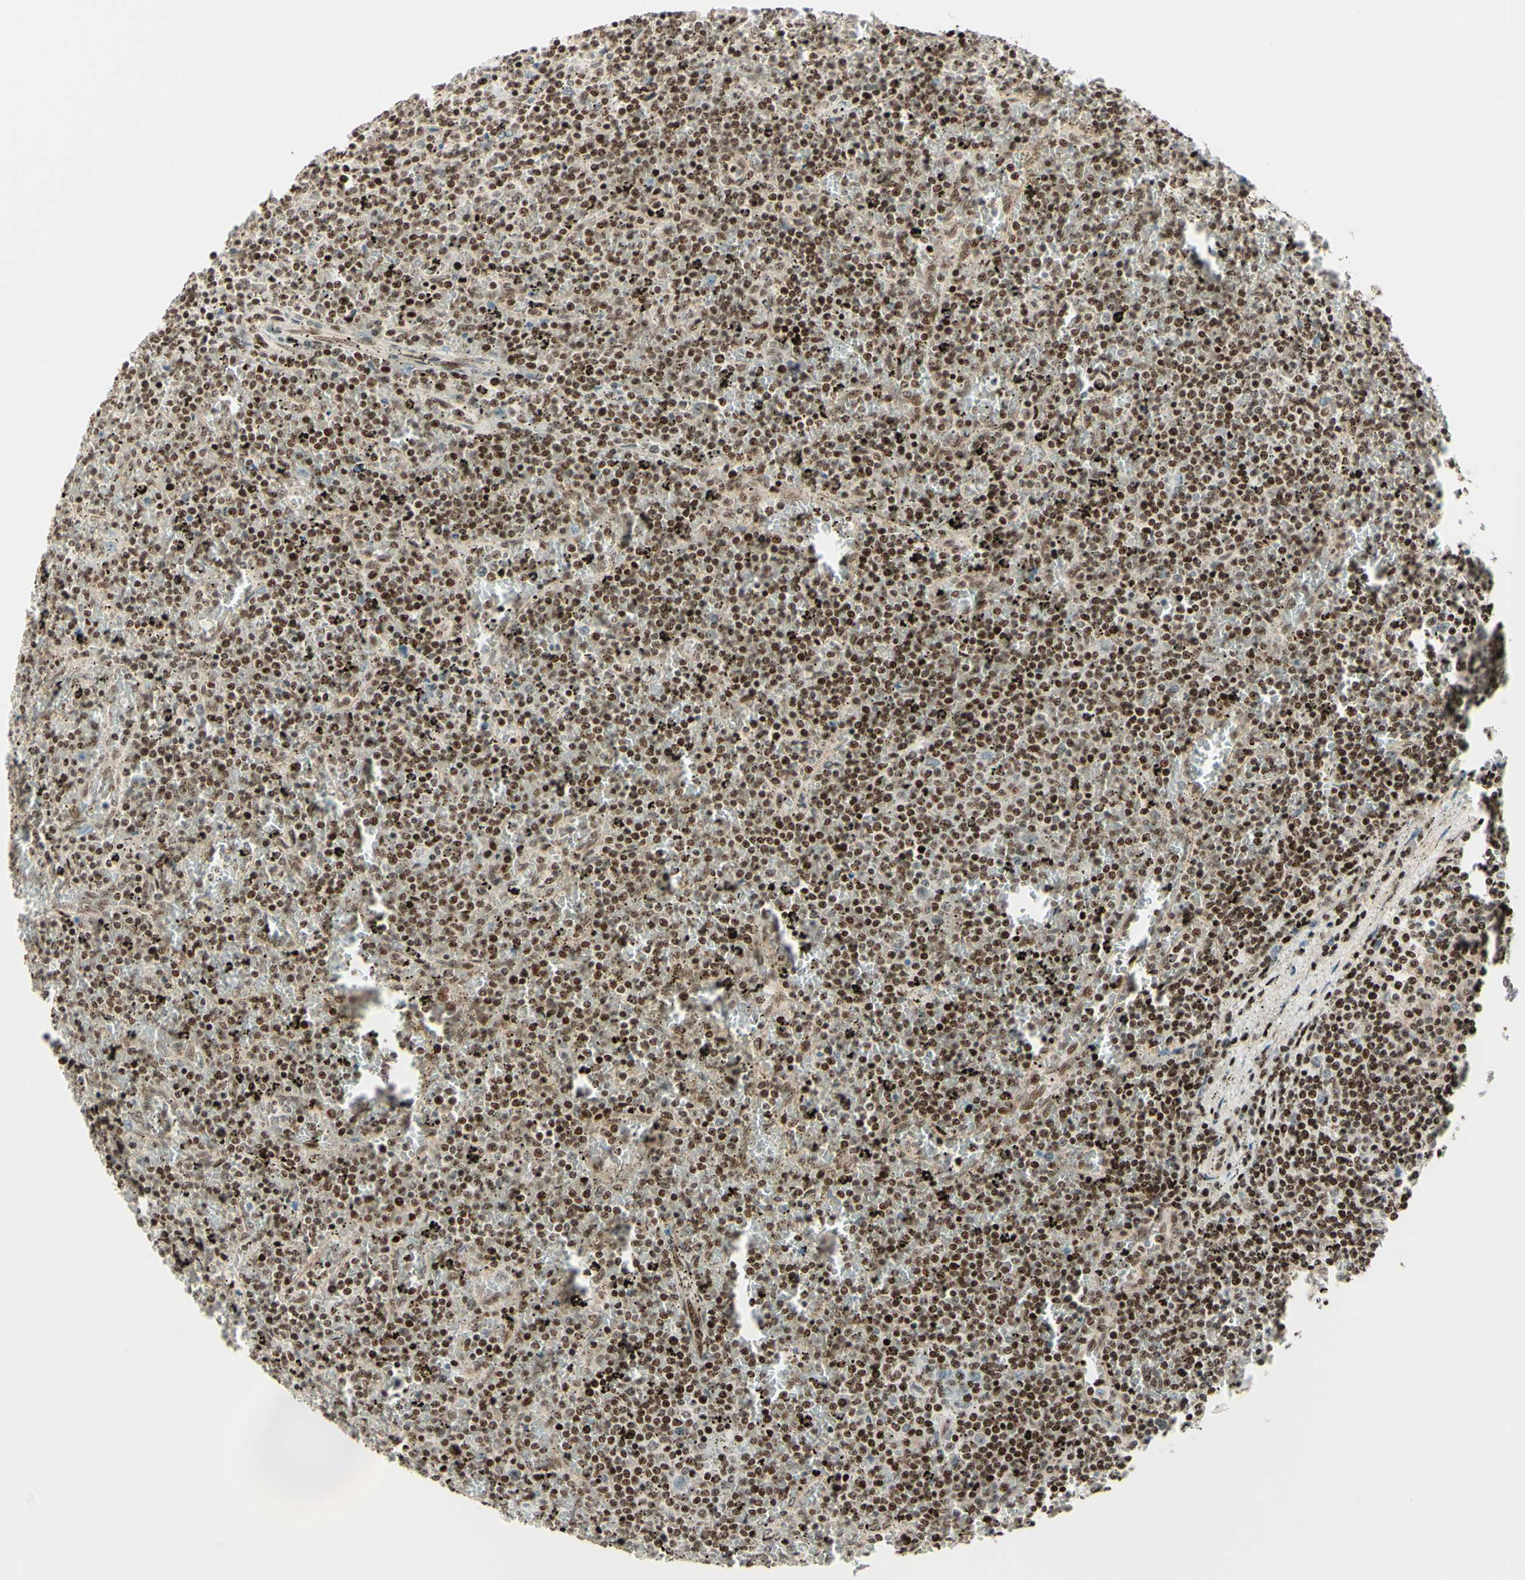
{"staining": {"intensity": "moderate", "quantity": ">75%", "location": "nuclear"}, "tissue": "lymphoma", "cell_type": "Tumor cells", "image_type": "cancer", "snomed": [{"axis": "morphology", "description": "Malignant lymphoma, non-Hodgkin's type, Low grade"}, {"axis": "topography", "description": "Spleen"}], "caption": "About >75% of tumor cells in human low-grade malignant lymphoma, non-Hodgkin's type show moderate nuclear protein expression as visualized by brown immunohistochemical staining.", "gene": "CDKL5", "patient": {"sex": "female", "age": 77}}